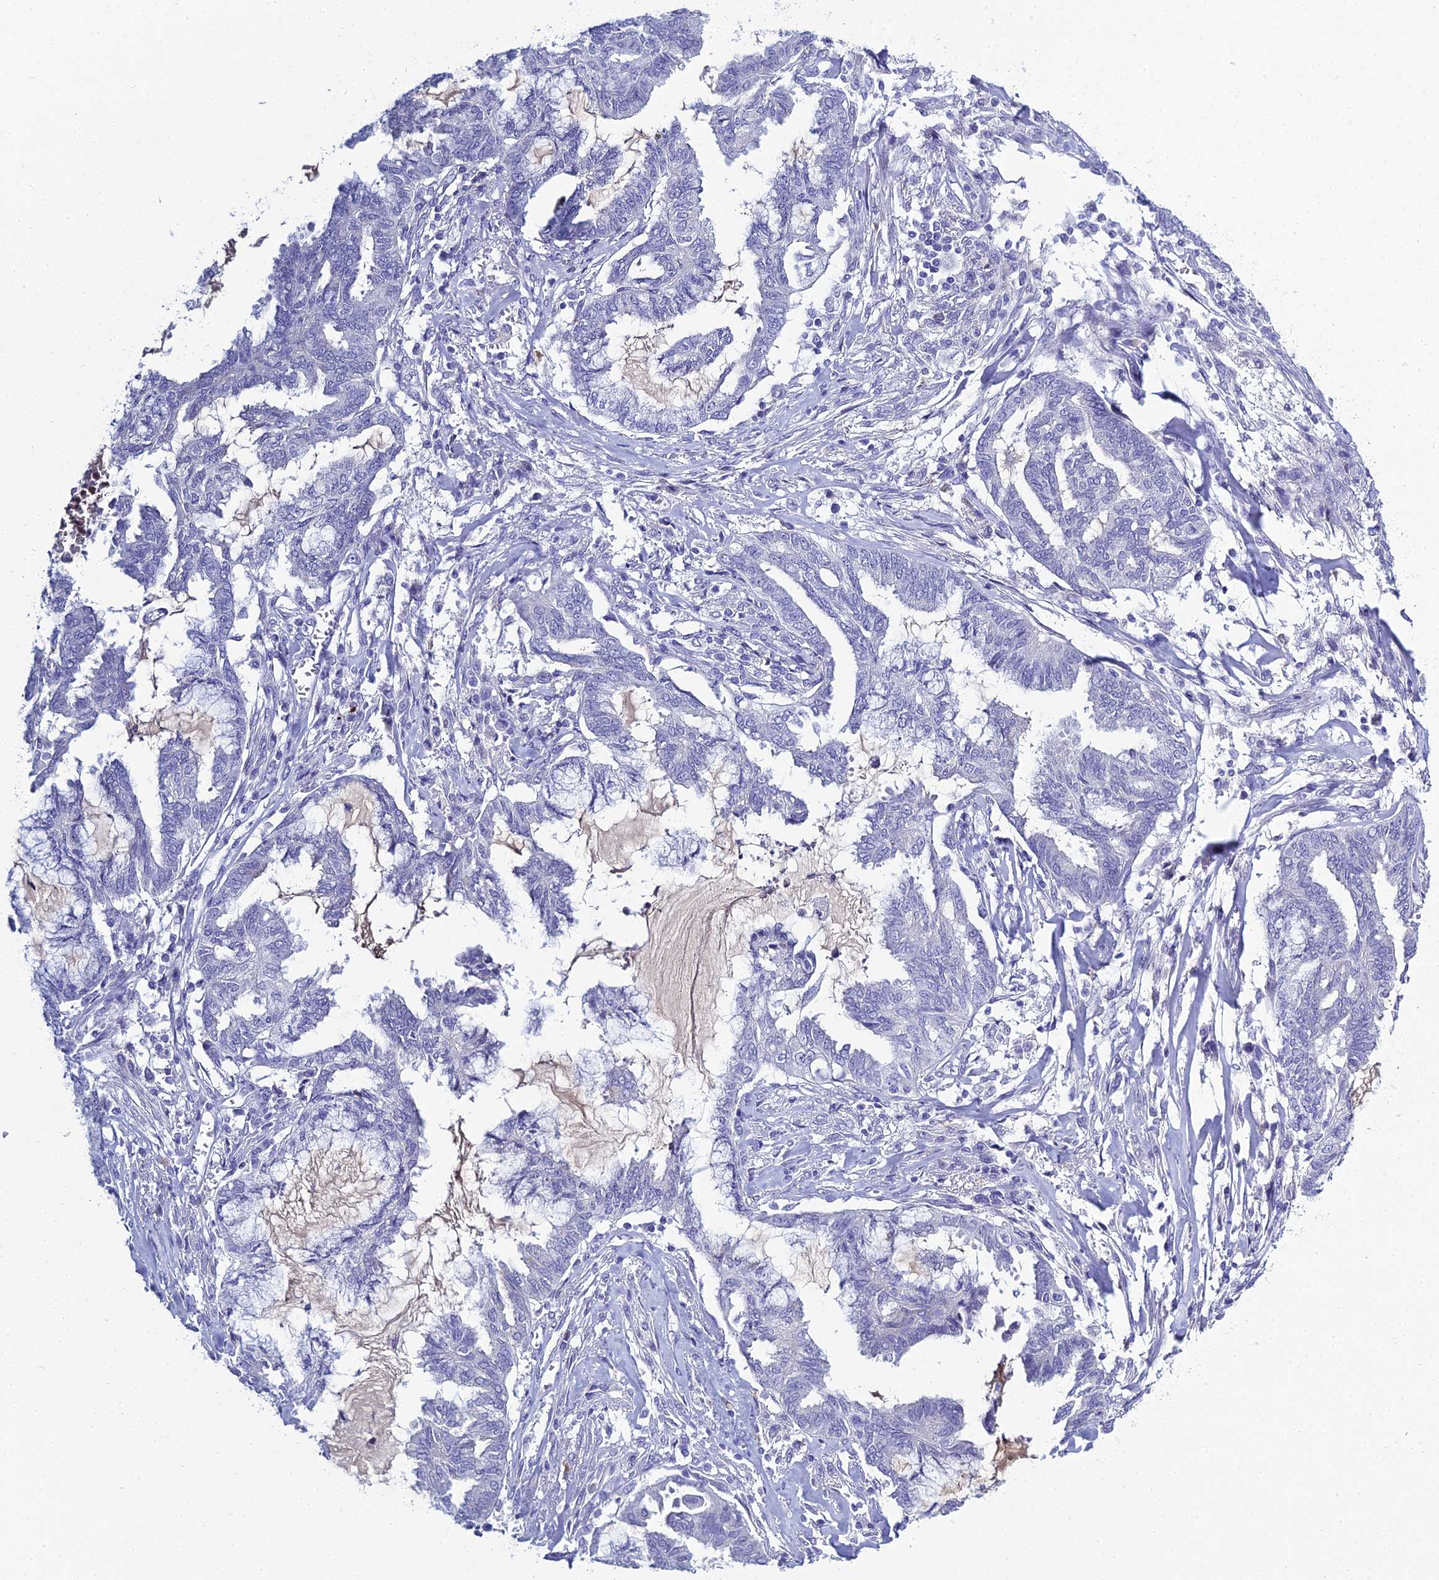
{"staining": {"intensity": "negative", "quantity": "none", "location": "none"}, "tissue": "endometrial cancer", "cell_type": "Tumor cells", "image_type": "cancer", "snomed": [{"axis": "morphology", "description": "Adenocarcinoma, NOS"}, {"axis": "topography", "description": "Endometrium"}], "caption": "Immunohistochemistry (IHC) histopathology image of neoplastic tissue: human adenocarcinoma (endometrial) stained with DAB (3,3'-diaminobenzidine) shows no significant protein positivity in tumor cells.", "gene": "MUC13", "patient": {"sex": "female", "age": 86}}